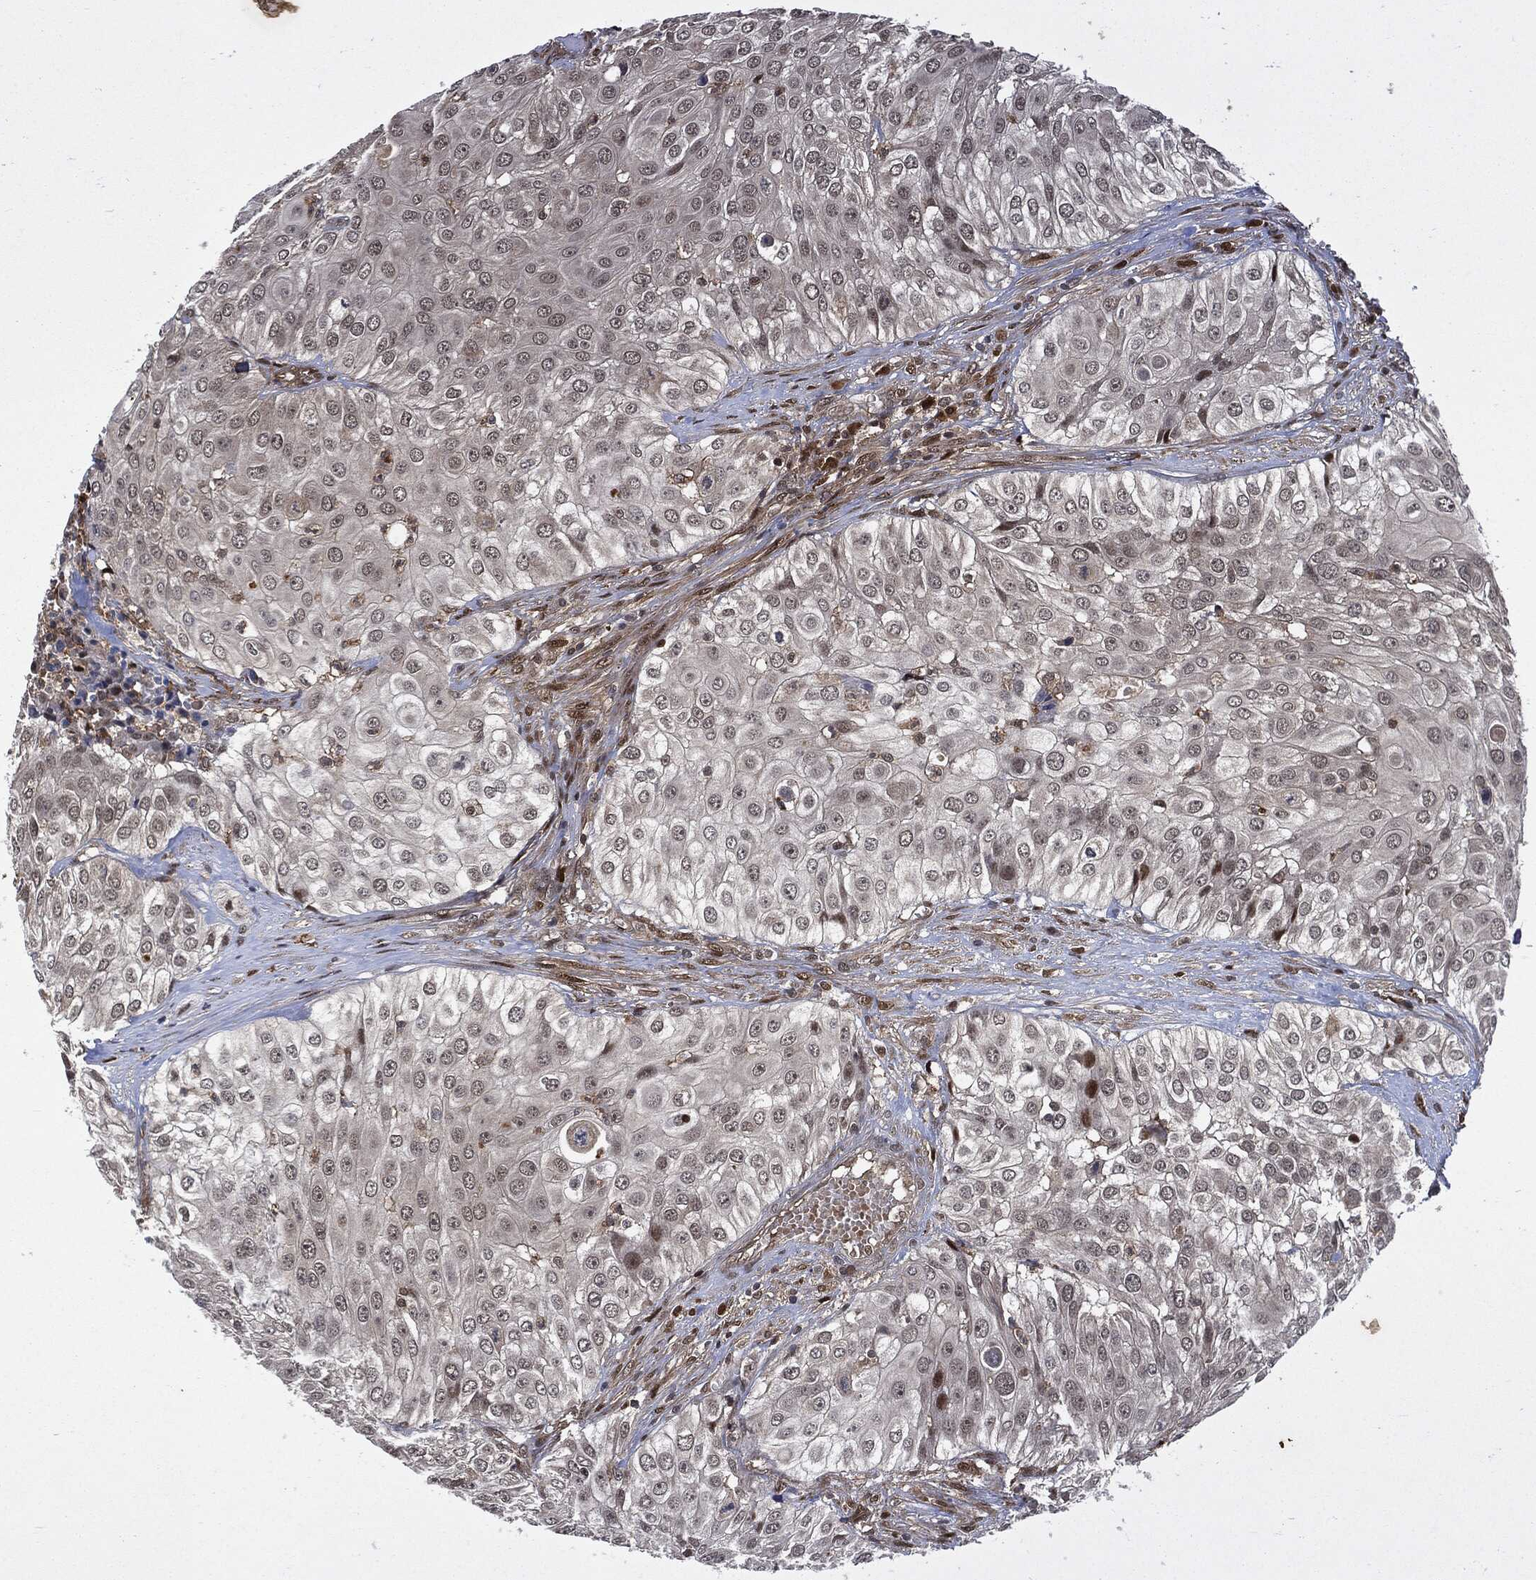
{"staining": {"intensity": "negative", "quantity": "none", "location": "none"}, "tissue": "urothelial cancer", "cell_type": "Tumor cells", "image_type": "cancer", "snomed": [{"axis": "morphology", "description": "Urothelial carcinoma, High grade"}, {"axis": "topography", "description": "Urinary bladder"}], "caption": "A photomicrograph of human urothelial cancer is negative for staining in tumor cells.", "gene": "CUTA", "patient": {"sex": "female", "age": 79}}